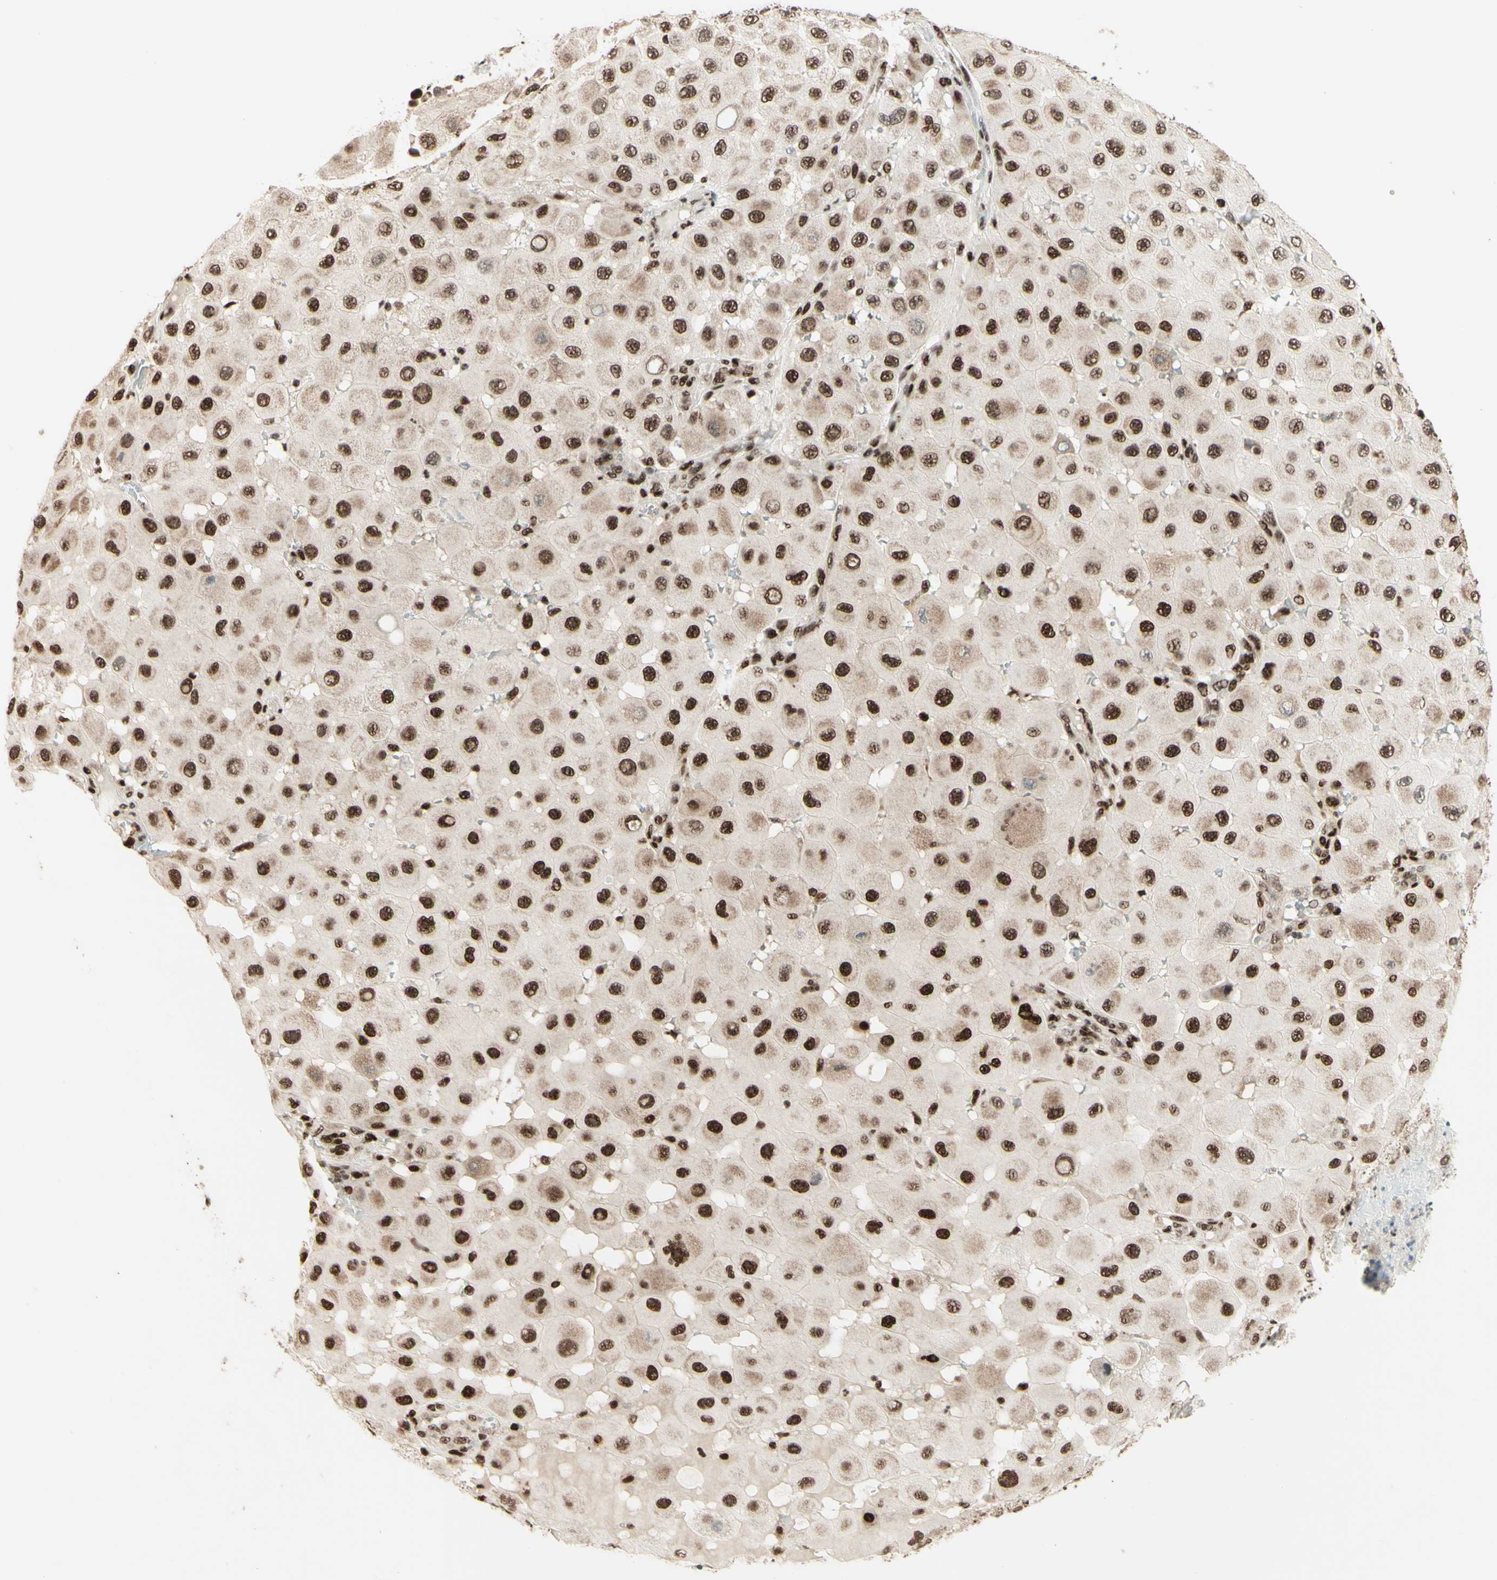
{"staining": {"intensity": "moderate", "quantity": ">75%", "location": "nuclear"}, "tissue": "melanoma", "cell_type": "Tumor cells", "image_type": "cancer", "snomed": [{"axis": "morphology", "description": "Malignant melanoma, NOS"}, {"axis": "topography", "description": "Skin"}], "caption": "Human melanoma stained for a protein (brown) displays moderate nuclear positive expression in about >75% of tumor cells.", "gene": "NR3C1", "patient": {"sex": "female", "age": 81}}